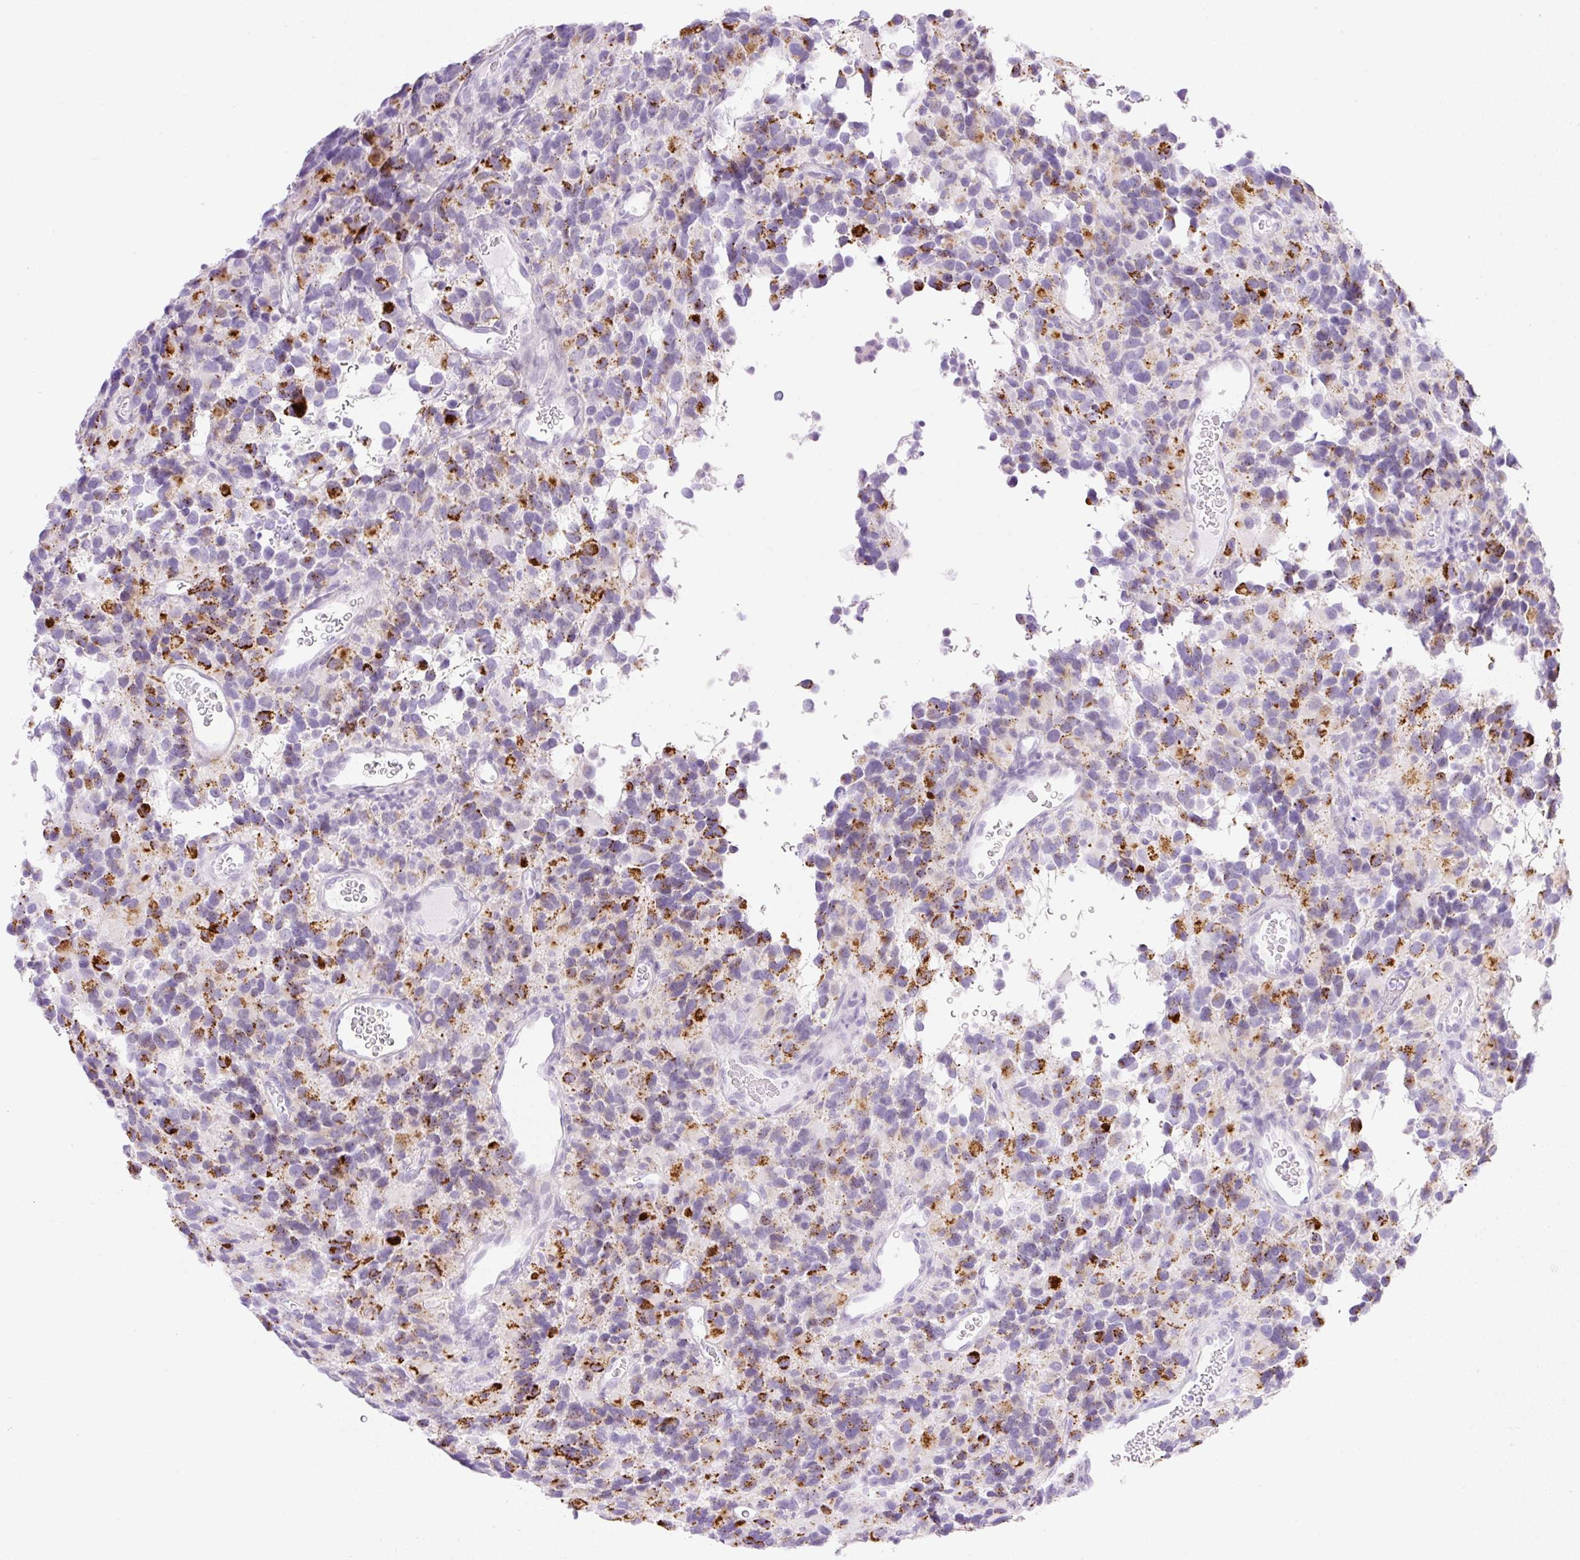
{"staining": {"intensity": "strong", "quantity": "<25%", "location": "cytoplasmic/membranous"}, "tissue": "glioma", "cell_type": "Tumor cells", "image_type": "cancer", "snomed": [{"axis": "morphology", "description": "Glioma, malignant, High grade"}, {"axis": "topography", "description": "Brain"}], "caption": "Protein staining by immunohistochemistry exhibits strong cytoplasmic/membranous expression in about <25% of tumor cells in glioma.", "gene": "SPRR4", "patient": {"sex": "male", "age": 77}}